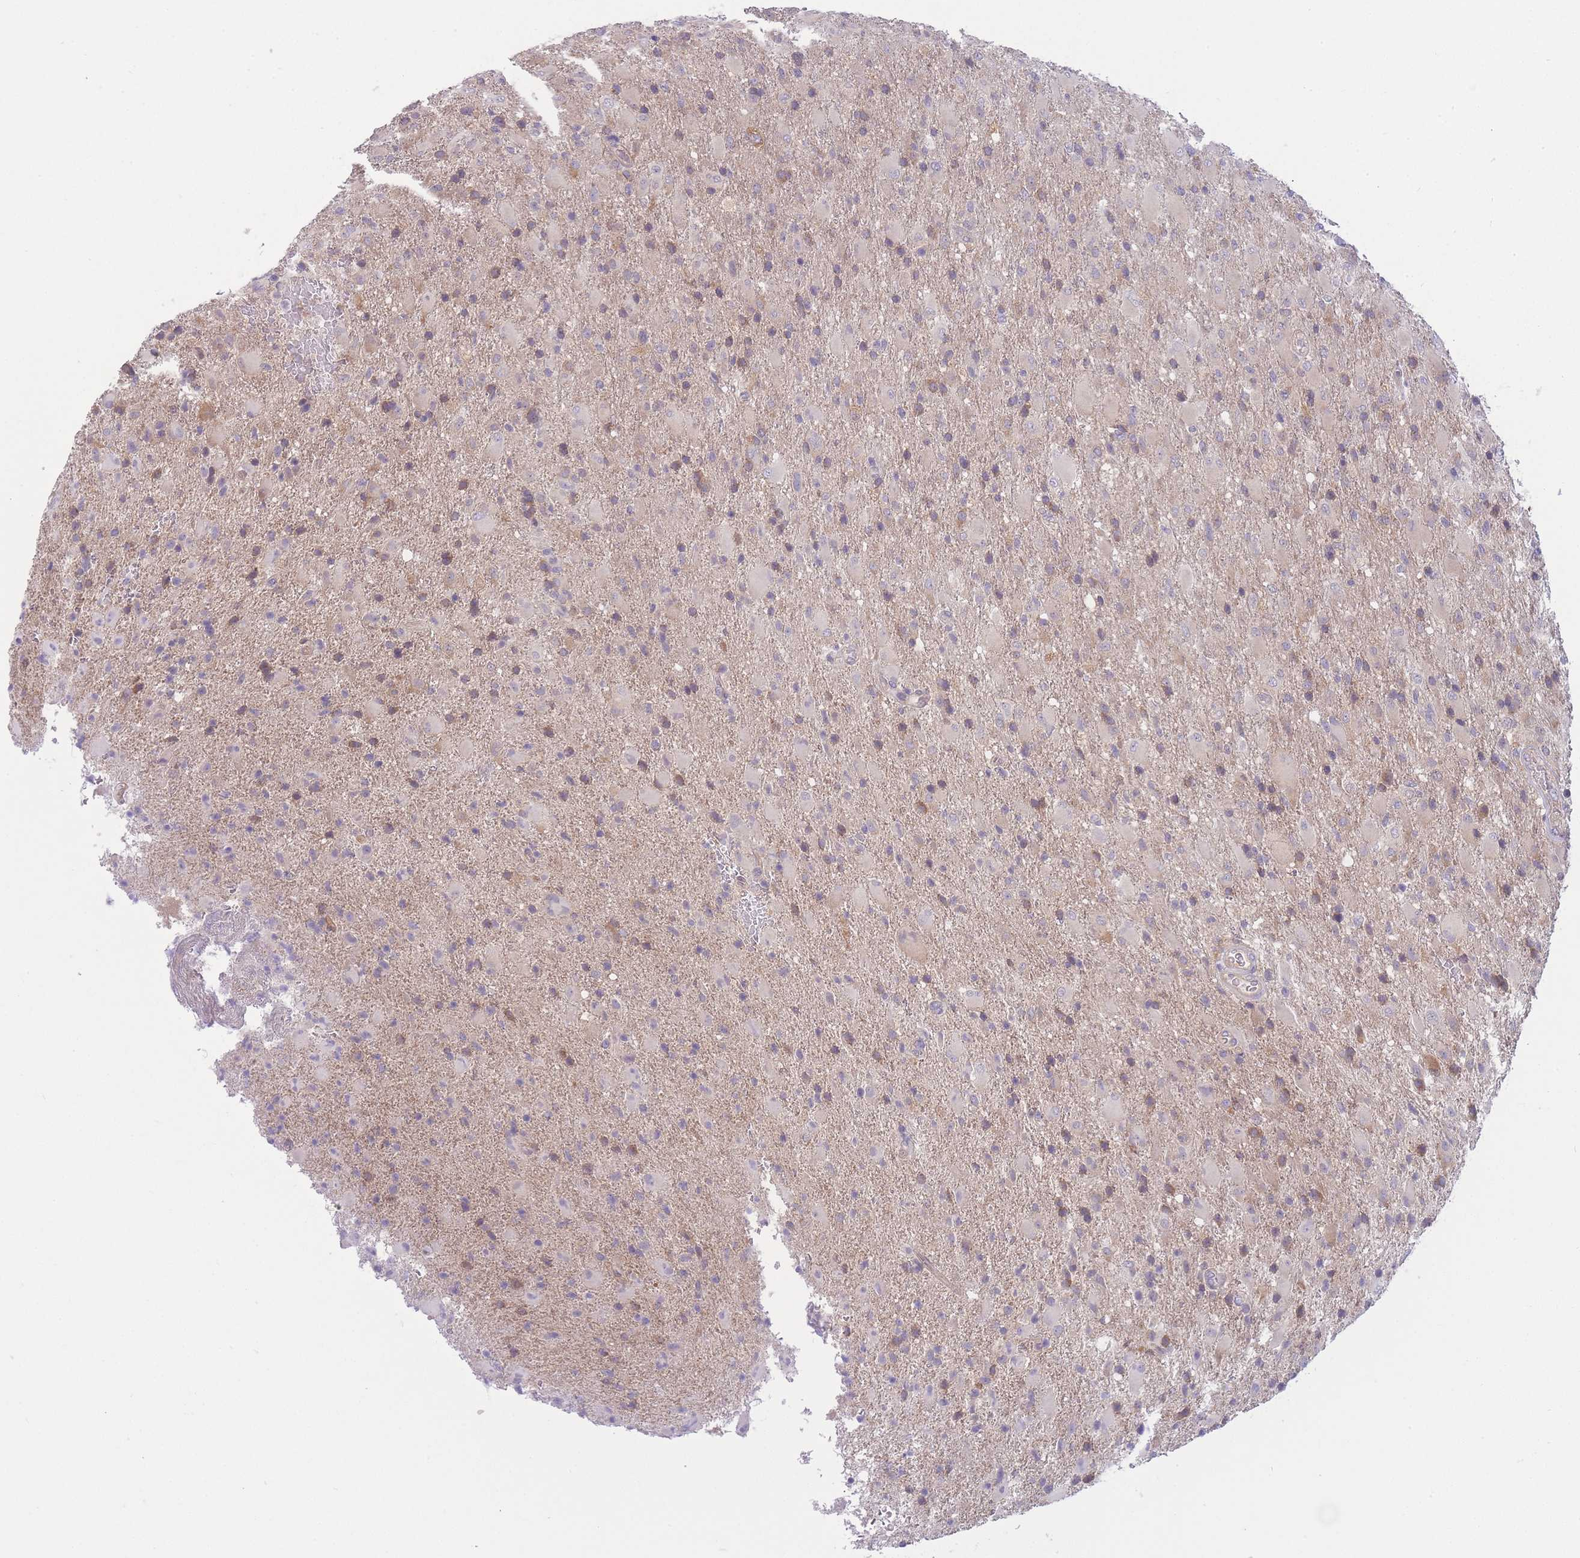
{"staining": {"intensity": "negative", "quantity": "none", "location": "none"}, "tissue": "glioma", "cell_type": "Tumor cells", "image_type": "cancer", "snomed": [{"axis": "morphology", "description": "Glioma, malignant, Low grade"}, {"axis": "topography", "description": "Brain"}], "caption": "This is an IHC photomicrograph of glioma. There is no positivity in tumor cells.", "gene": "PFDN6", "patient": {"sex": "male", "age": 65}}